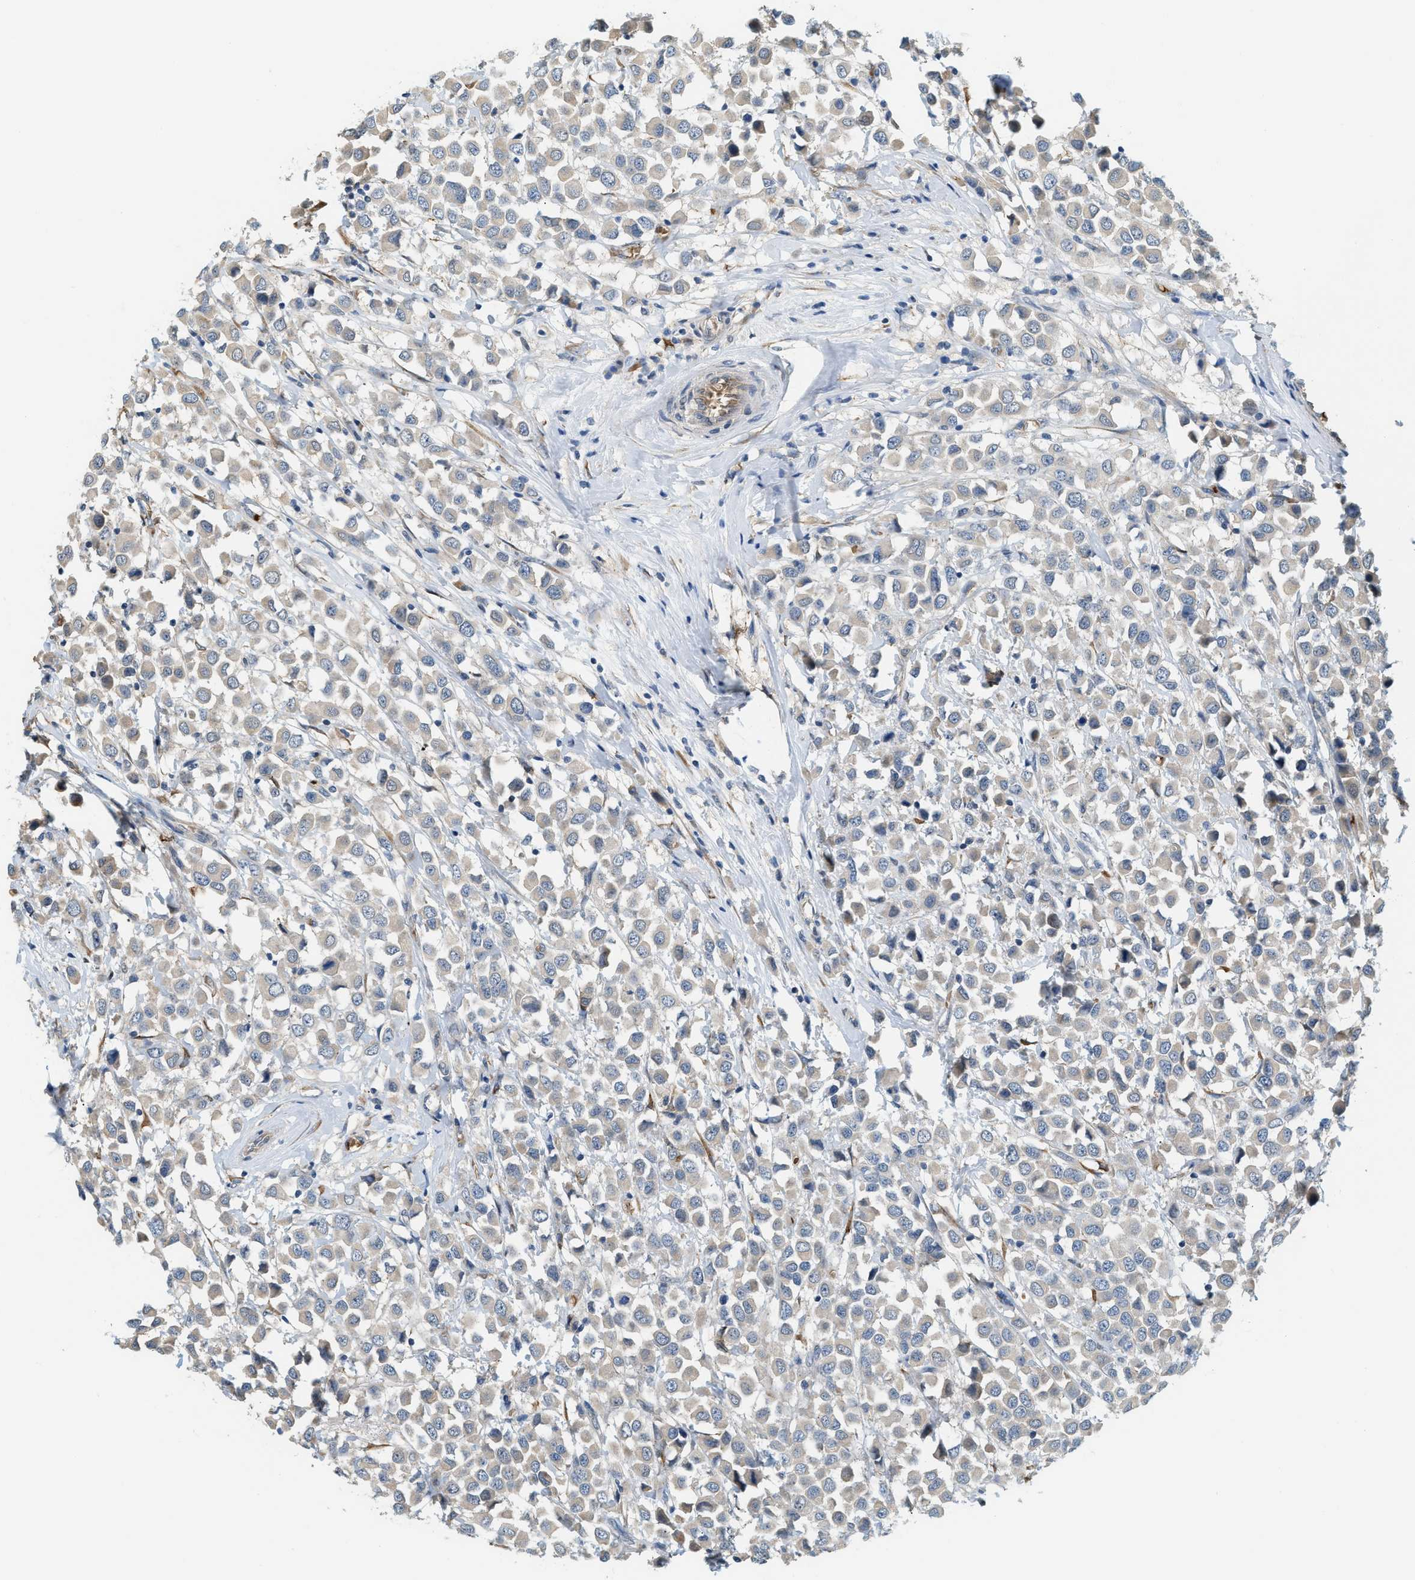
{"staining": {"intensity": "negative", "quantity": "none", "location": "none"}, "tissue": "breast cancer", "cell_type": "Tumor cells", "image_type": "cancer", "snomed": [{"axis": "morphology", "description": "Duct carcinoma"}, {"axis": "topography", "description": "Breast"}], "caption": "Immunohistochemistry histopathology image of neoplastic tissue: breast cancer (invasive ductal carcinoma) stained with DAB demonstrates no significant protein expression in tumor cells.", "gene": "CYTH2", "patient": {"sex": "female", "age": 61}}